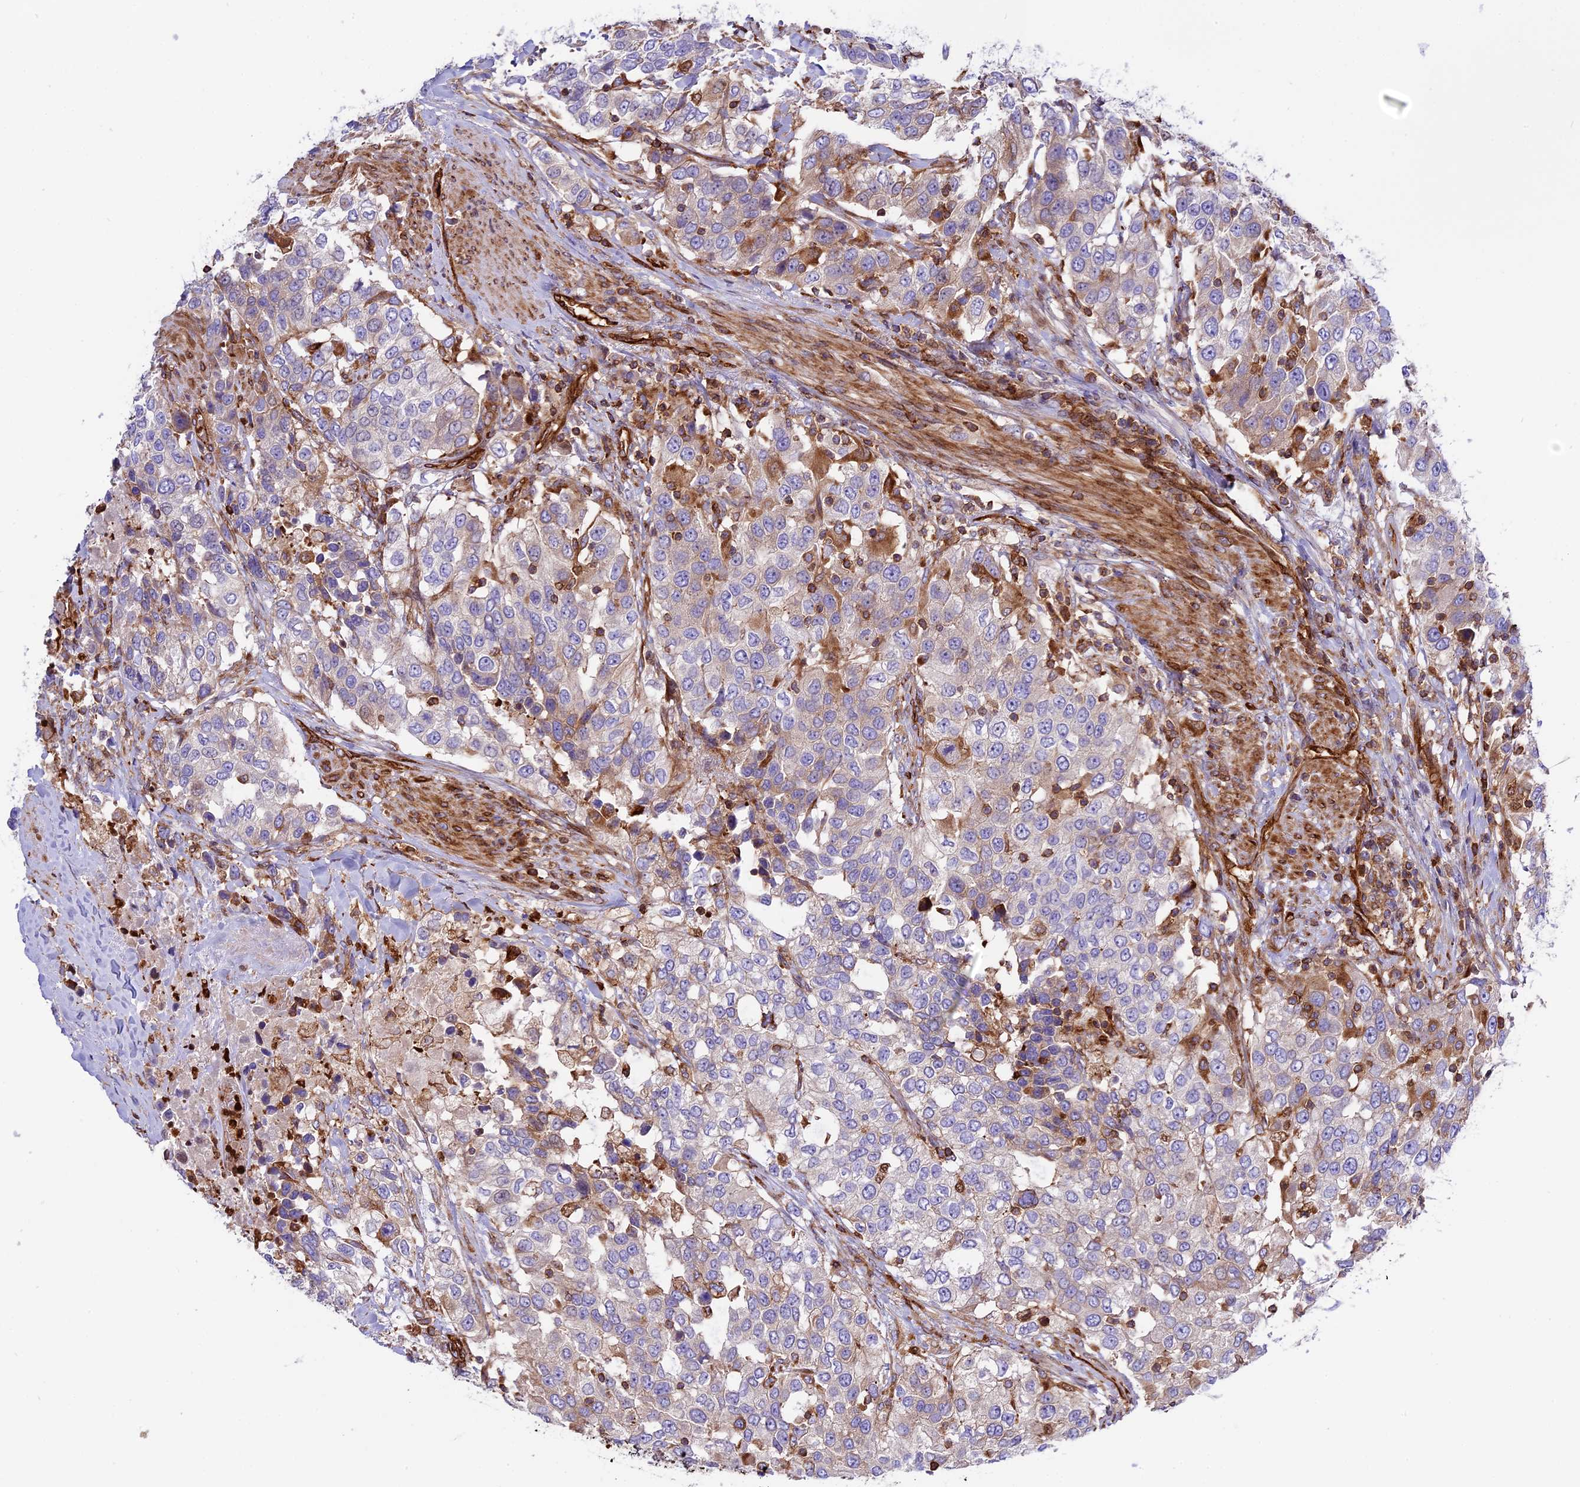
{"staining": {"intensity": "weak", "quantity": "<25%", "location": "cytoplasmic/membranous"}, "tissue": "urothelial cancer", "cell_type": "Tumor cells", "image_type": "cancer", "snomed": [{"axis": "morphology", "description": "Urothelial carcinoma, High grade"}, {"axis": "topography", "description": "Urinary bladder"}], "caption": "Tumor cells show no significant staining in urothelial carcinoma (high-grade).", "gene": "CD99L2", "patient": {"sex": "female", "age": 80}}